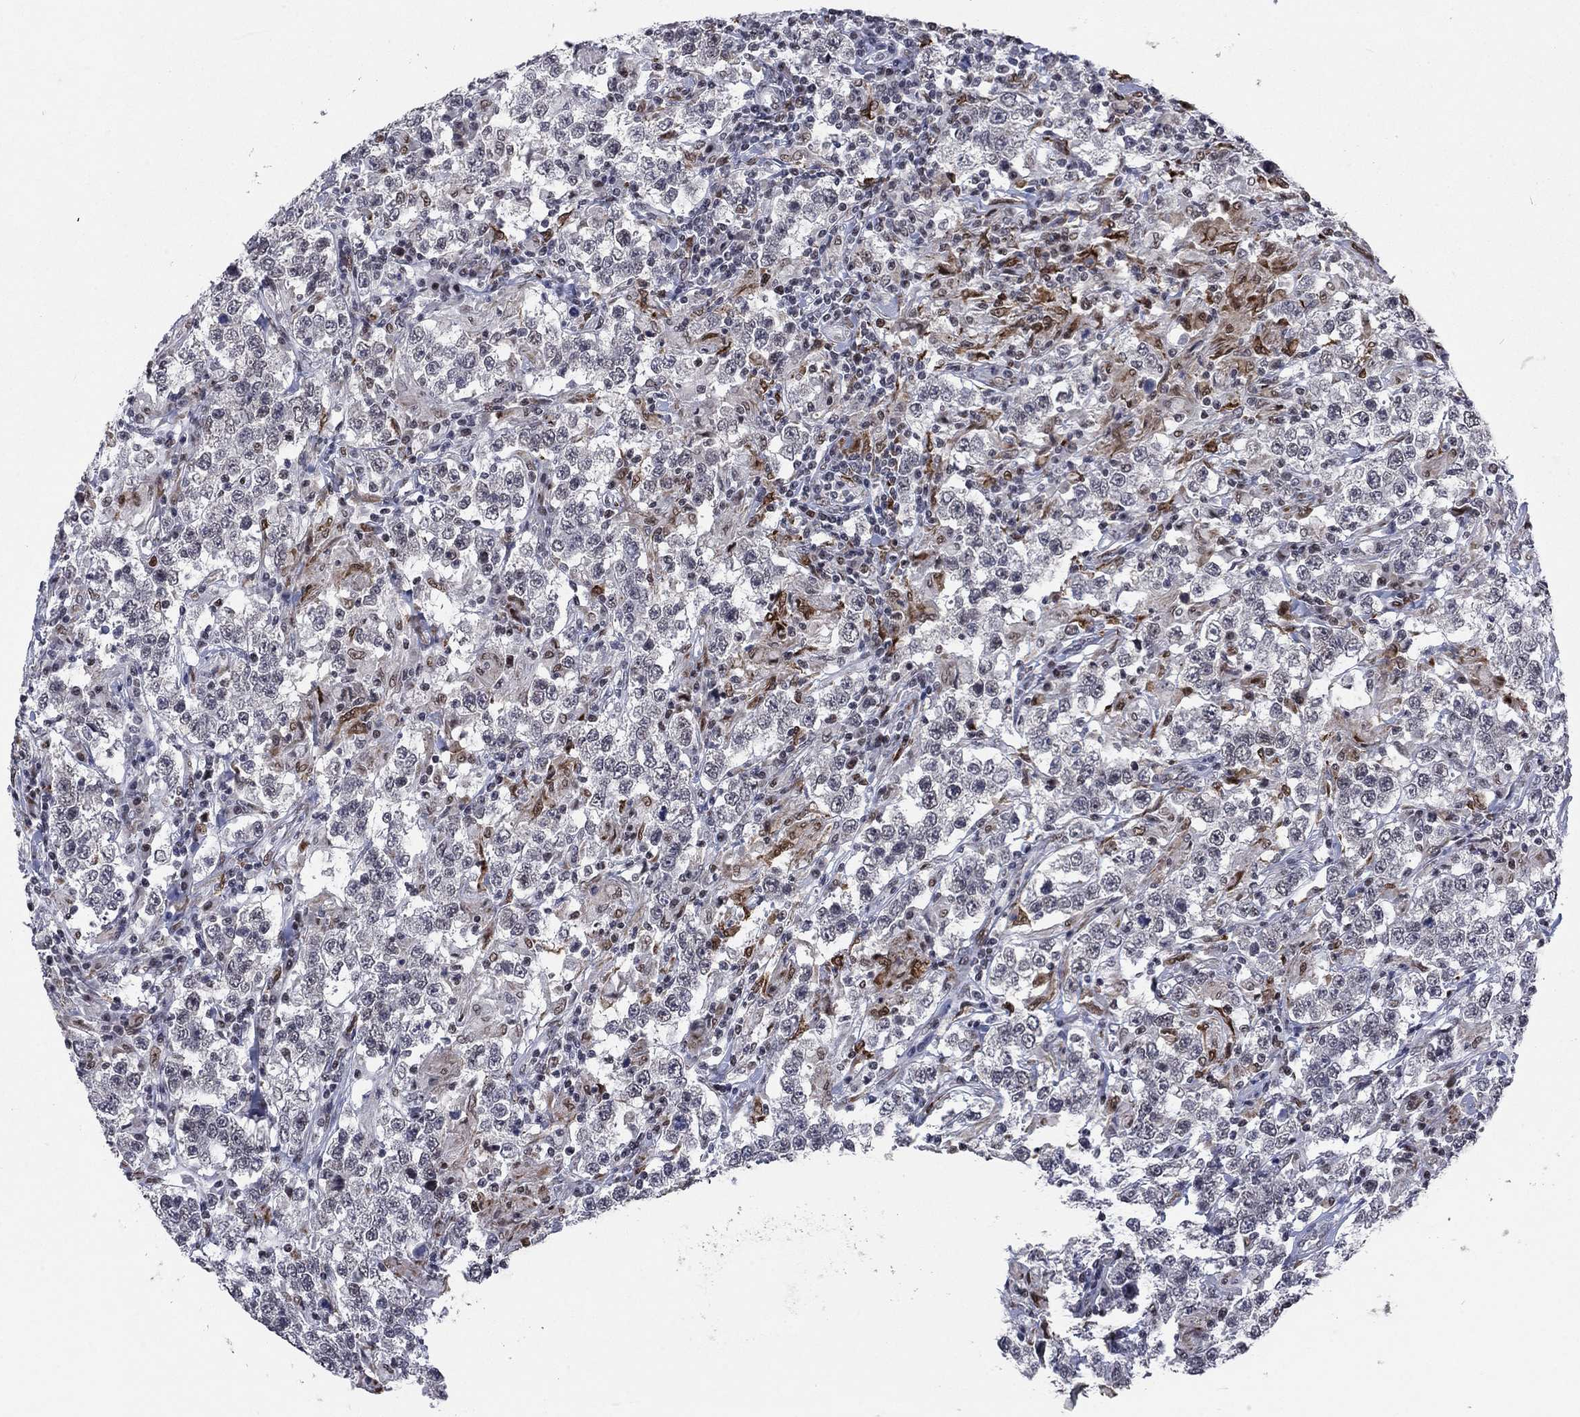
{"staining": {"intensity": "negative", "quantity": "none", "location": "none"}, "tissue": "testis cancer", "cell_type": "Tumor cells", "image_type": "cancer", "snomed": [{"axis": "morphology", "description": "Seminoma, NOS"}, {"axis": "morphology", "description": "Carcinoma, Embryonal, NOS"}, {"axis": "topography", "description": "Testis"}], "caption": "The immunohistochemistry (IHC) photomicrograph has no significant positivity in tumor cells of embryonal carcinoma (testis) tissue.", "gene": "HCFC1", "patient": {"sex": "male", "age": 41}}